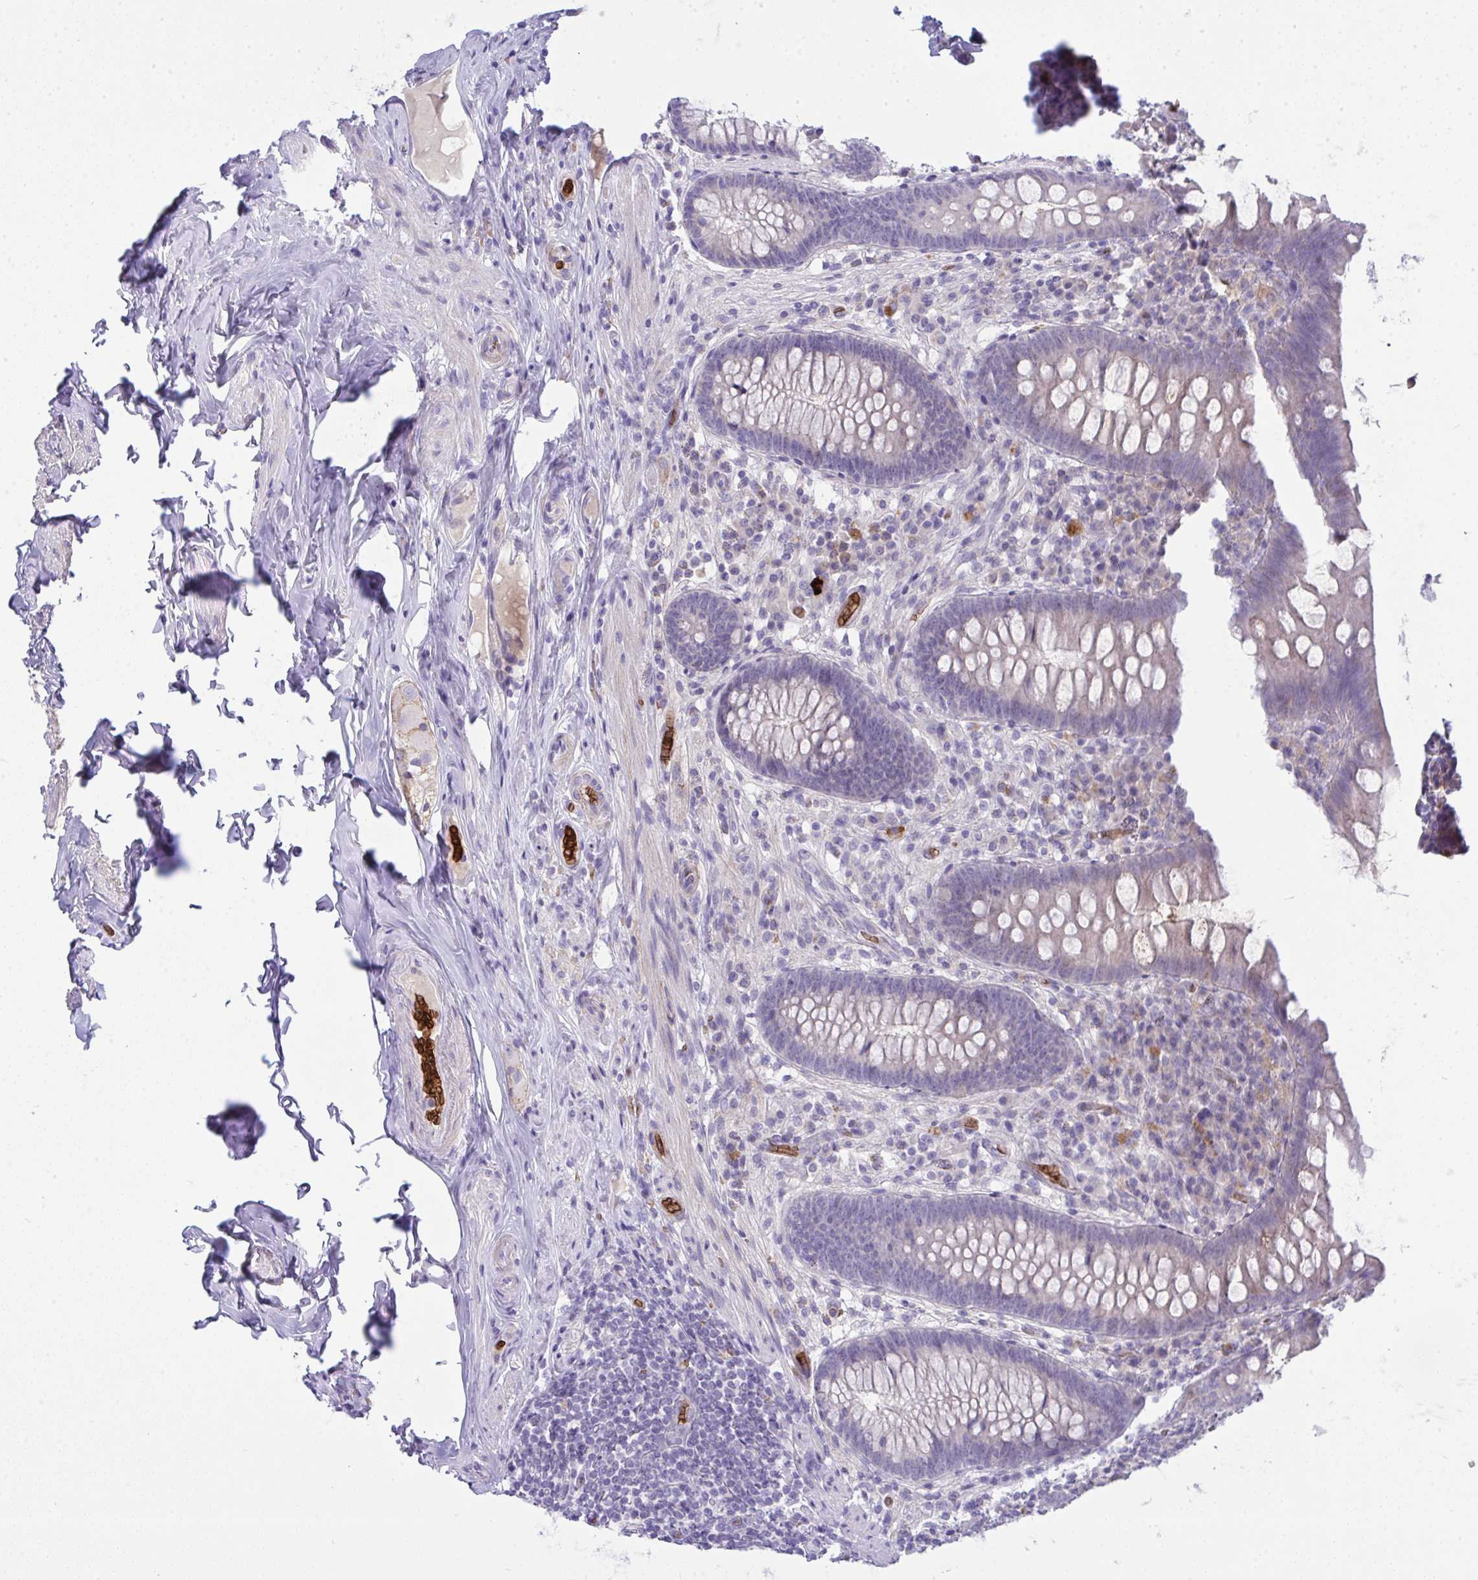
{"staining": {"intensity": "negative", "quantity": "none", "location": "none"}, "tissue": "appendix", "cell_type": "Glandular cells", "image_type": "normal", "snomed": [{"axis": "morphology", "description": "Normal tissue, NOS"}, {"axis": "topography", "description": "Appendix"}], "caption": "Immunohistochemical staining of normal appendix displays no significant positivity in glandular cells.", "gene": "SPTB", "patient": {"sex": "male", "age": 71}}